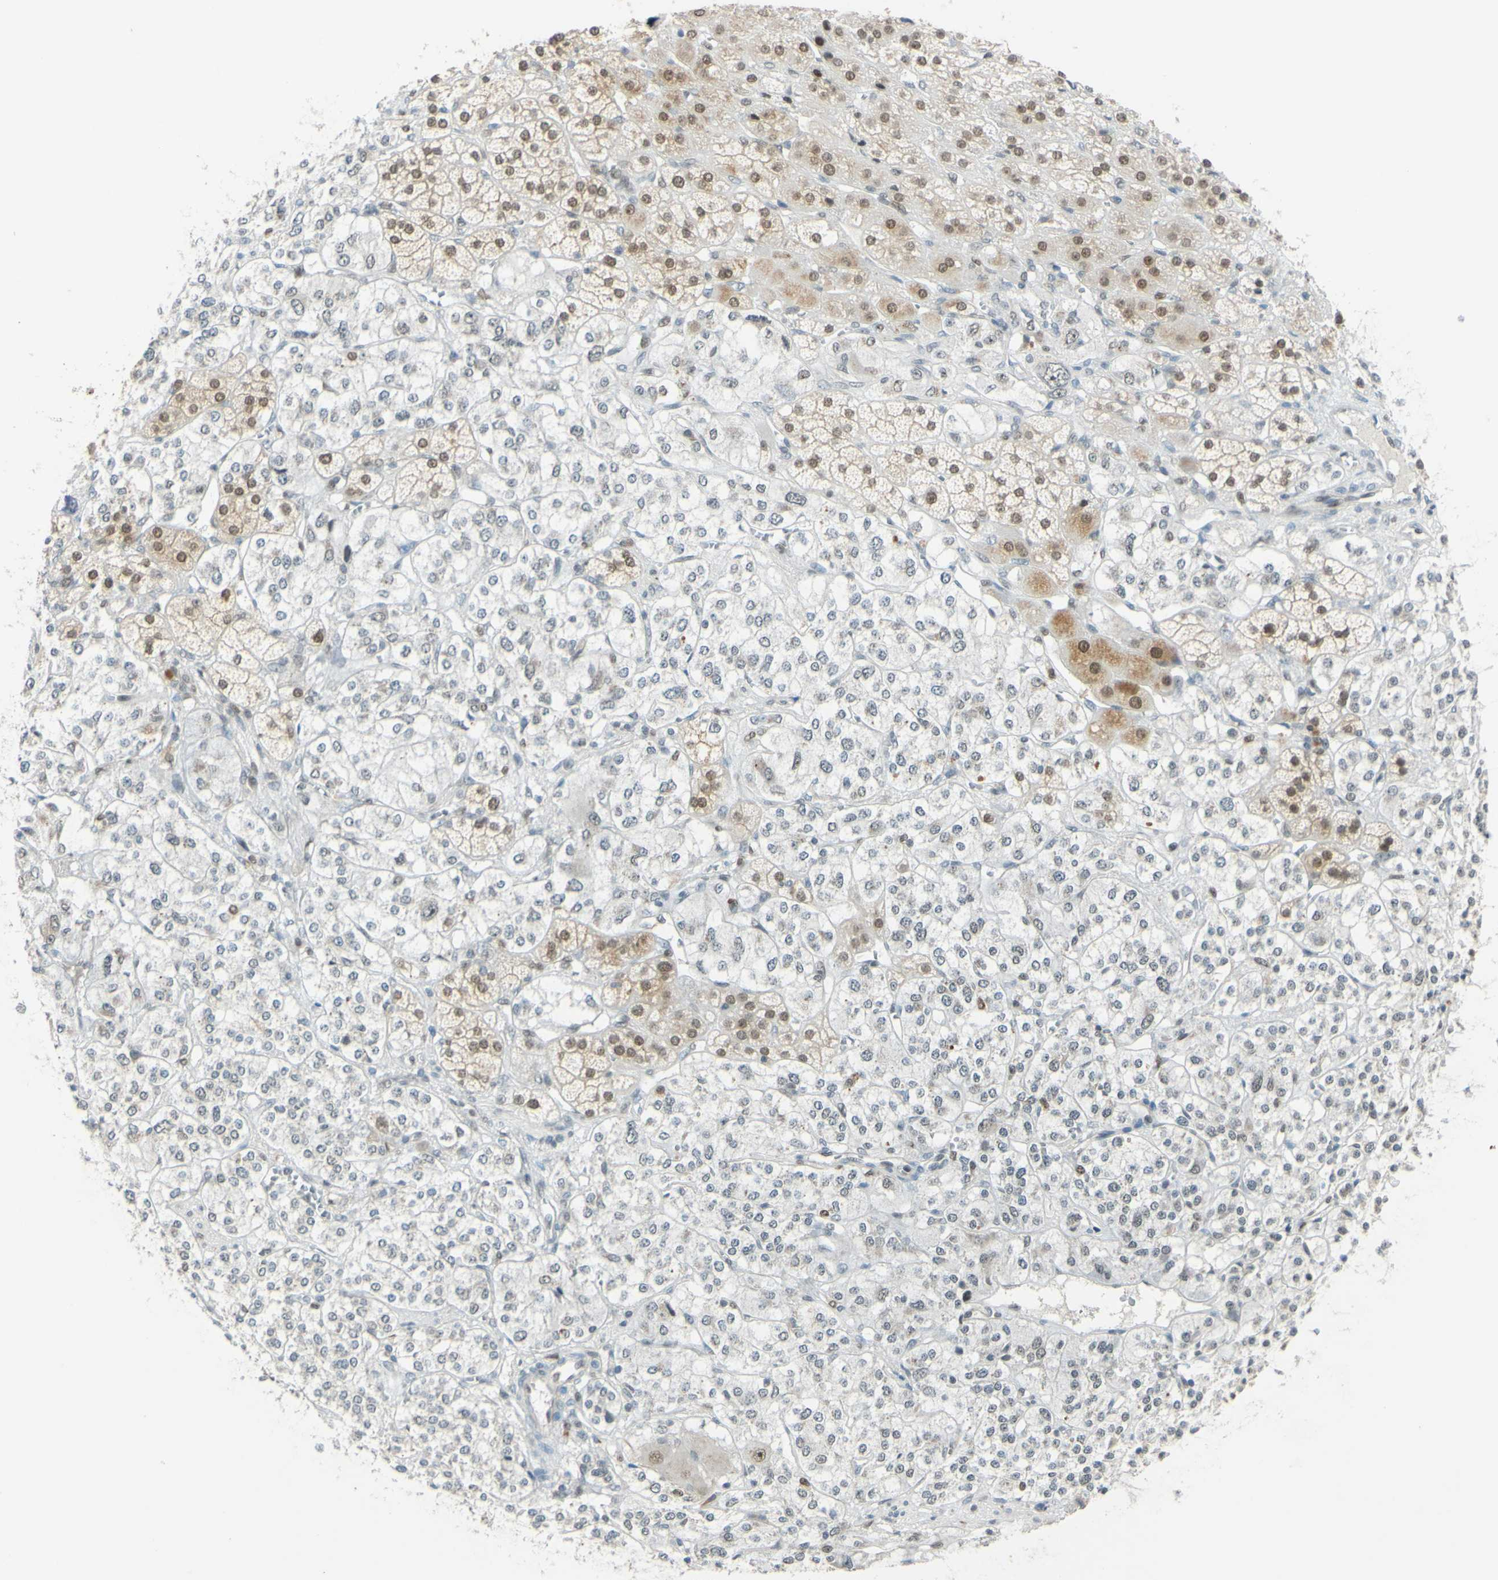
{"staining": {"intensity": "moderate", "quantity": ">75%", "location": "cytoplasmic/membranous,nuclear"}, "tissue": "adrenal gland", "cell_type": "Glandular cells", "image_type": "normal", "snomed": [{"axis": "morphology", "description": "Normal tissue, NOS"}, {"axis": "topography", "description": "Adrenal gland"}], "caption": "Approximately >75% of glandular cells in normal human adrenal gland show moderate cytoplasmic/membranous,nuclear protein positivity as visualized by brown immunohistochemical staining.", "gene": "POLB", "patient": {"sex": "male", "age": 56}}